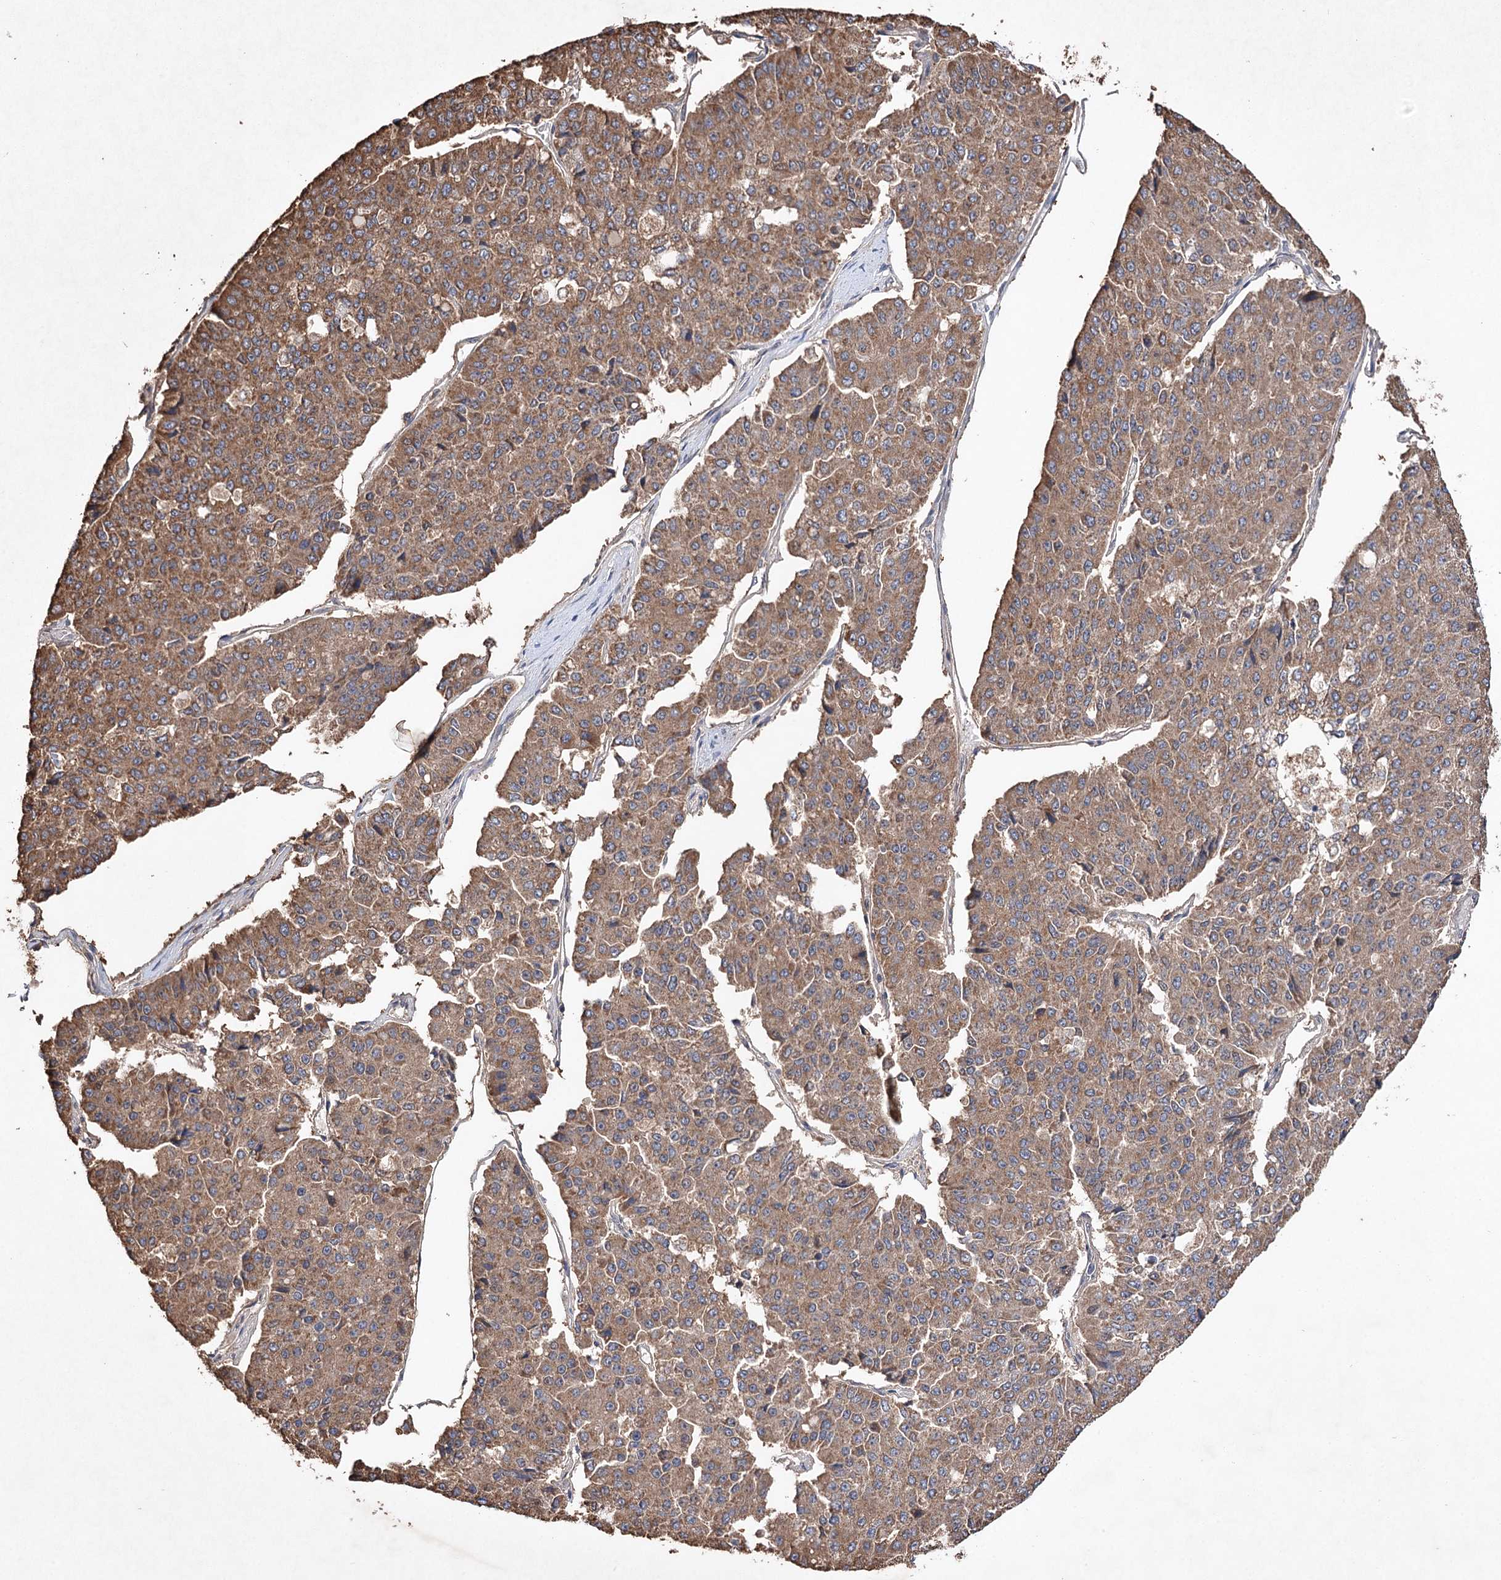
{"staining": {"intensity": "moderate", "quantity": ">75%", "location": "cytoplasmic/membranous"}, "tissue": "pancreatic cancer", "cell_type": "Tumor cells", "image_type": "cancer", "snomed": [{"axis": "morphology", "description": "Adenocarcinoma, NOS"}, {"axis": "topography", "description": "Pancreas"}], "caption": "Protein expression analysis of human pancreatic cancer (adenocarcinoma) reveals moderate cytoplasmic/membranous positivity in about >75% of tumor cells.", "gene": "PIK3CB", "patient": {"sex": "male", "age": 50}}